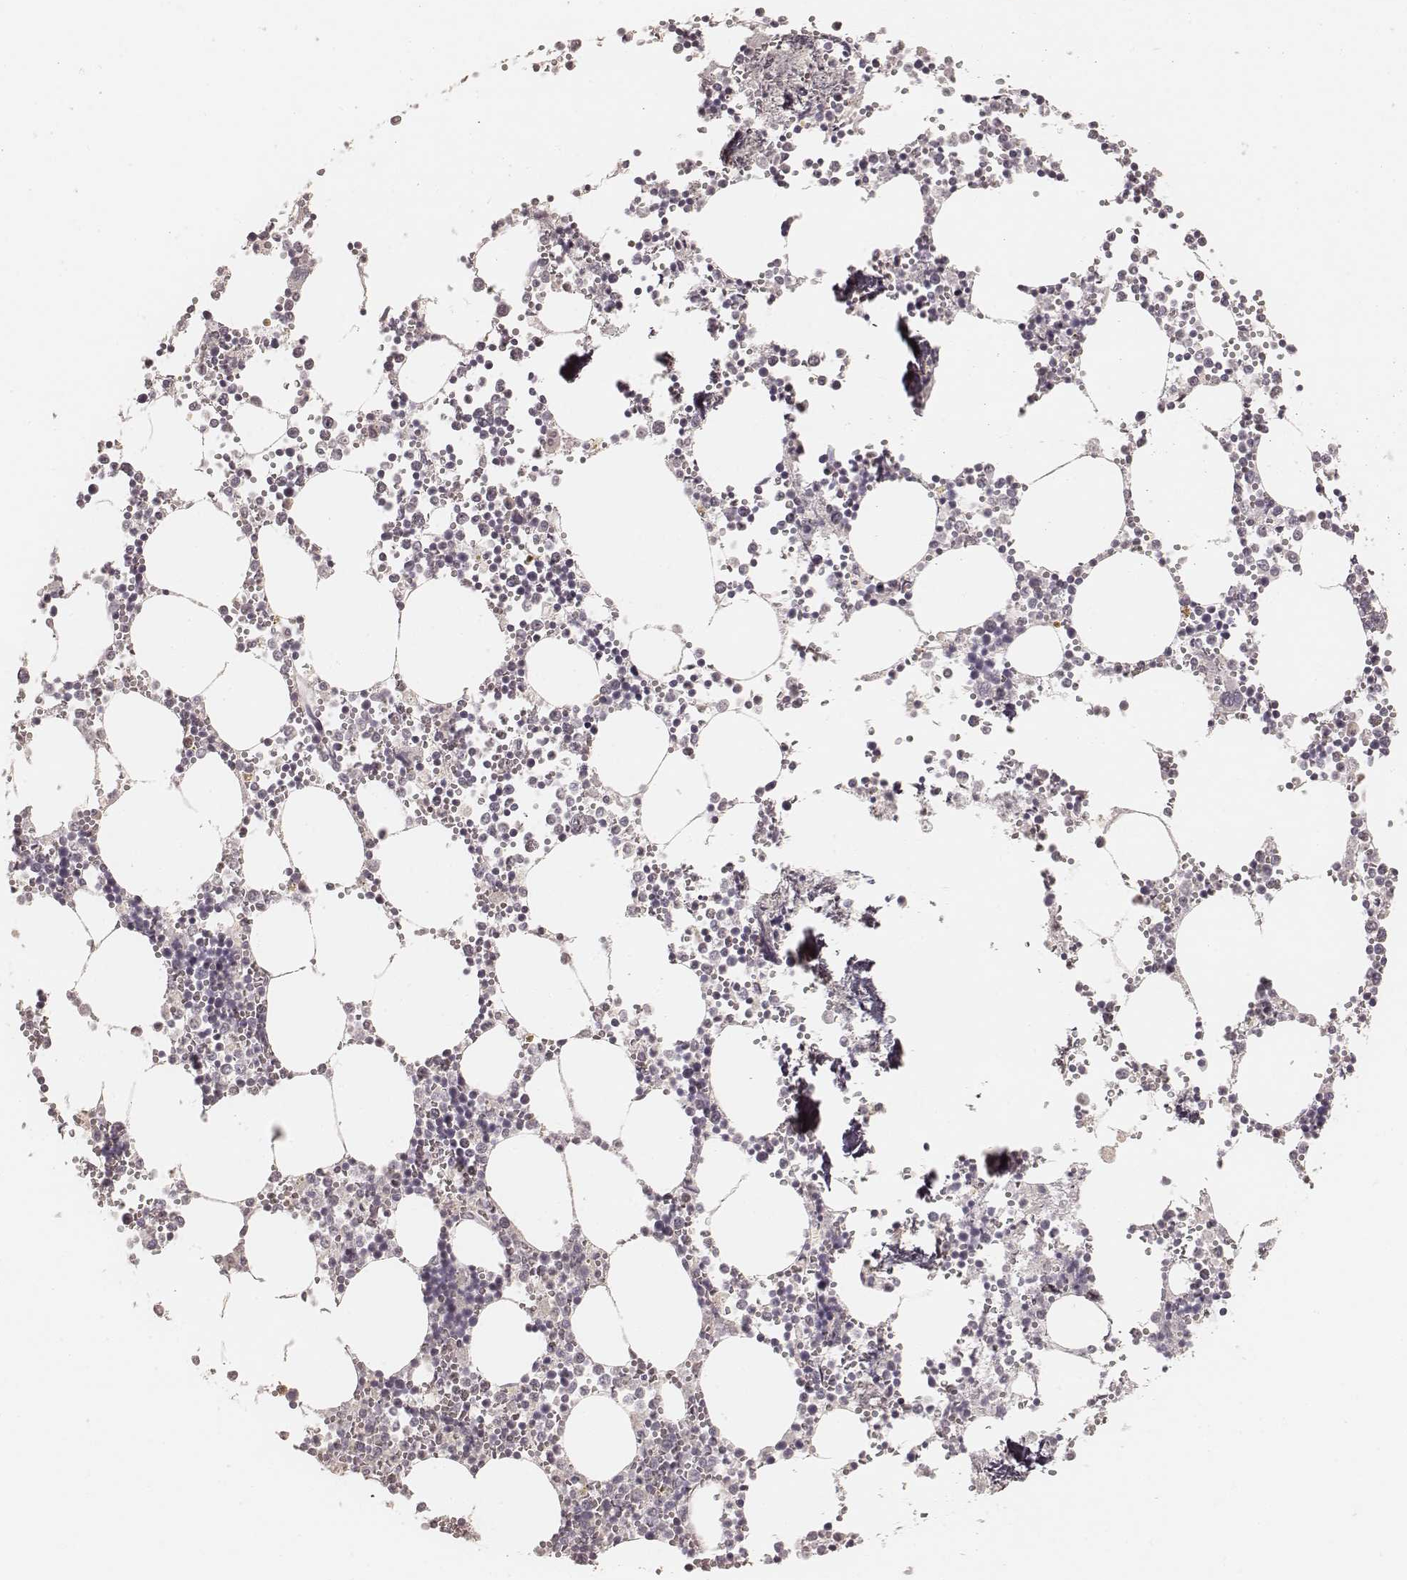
{"staining": {"intensity": "negative", "quantity": "none", "location": "none"}, "tissue": "bone marrow", "cell_type": "Hematopoietic cells", "image_type": "normal", "snomed": [{"axis": "morphology", "description": "Normal tissue, NOS"}, {"axis": "topography", "description": "Bone marrow"}], "caption": "DAB immunohistochemical staining of normal human bone marrow displays no significant staining in hematopoietic cells.", "gene": "GORASP2", "patient": {"sex": "male", "age": 54}}